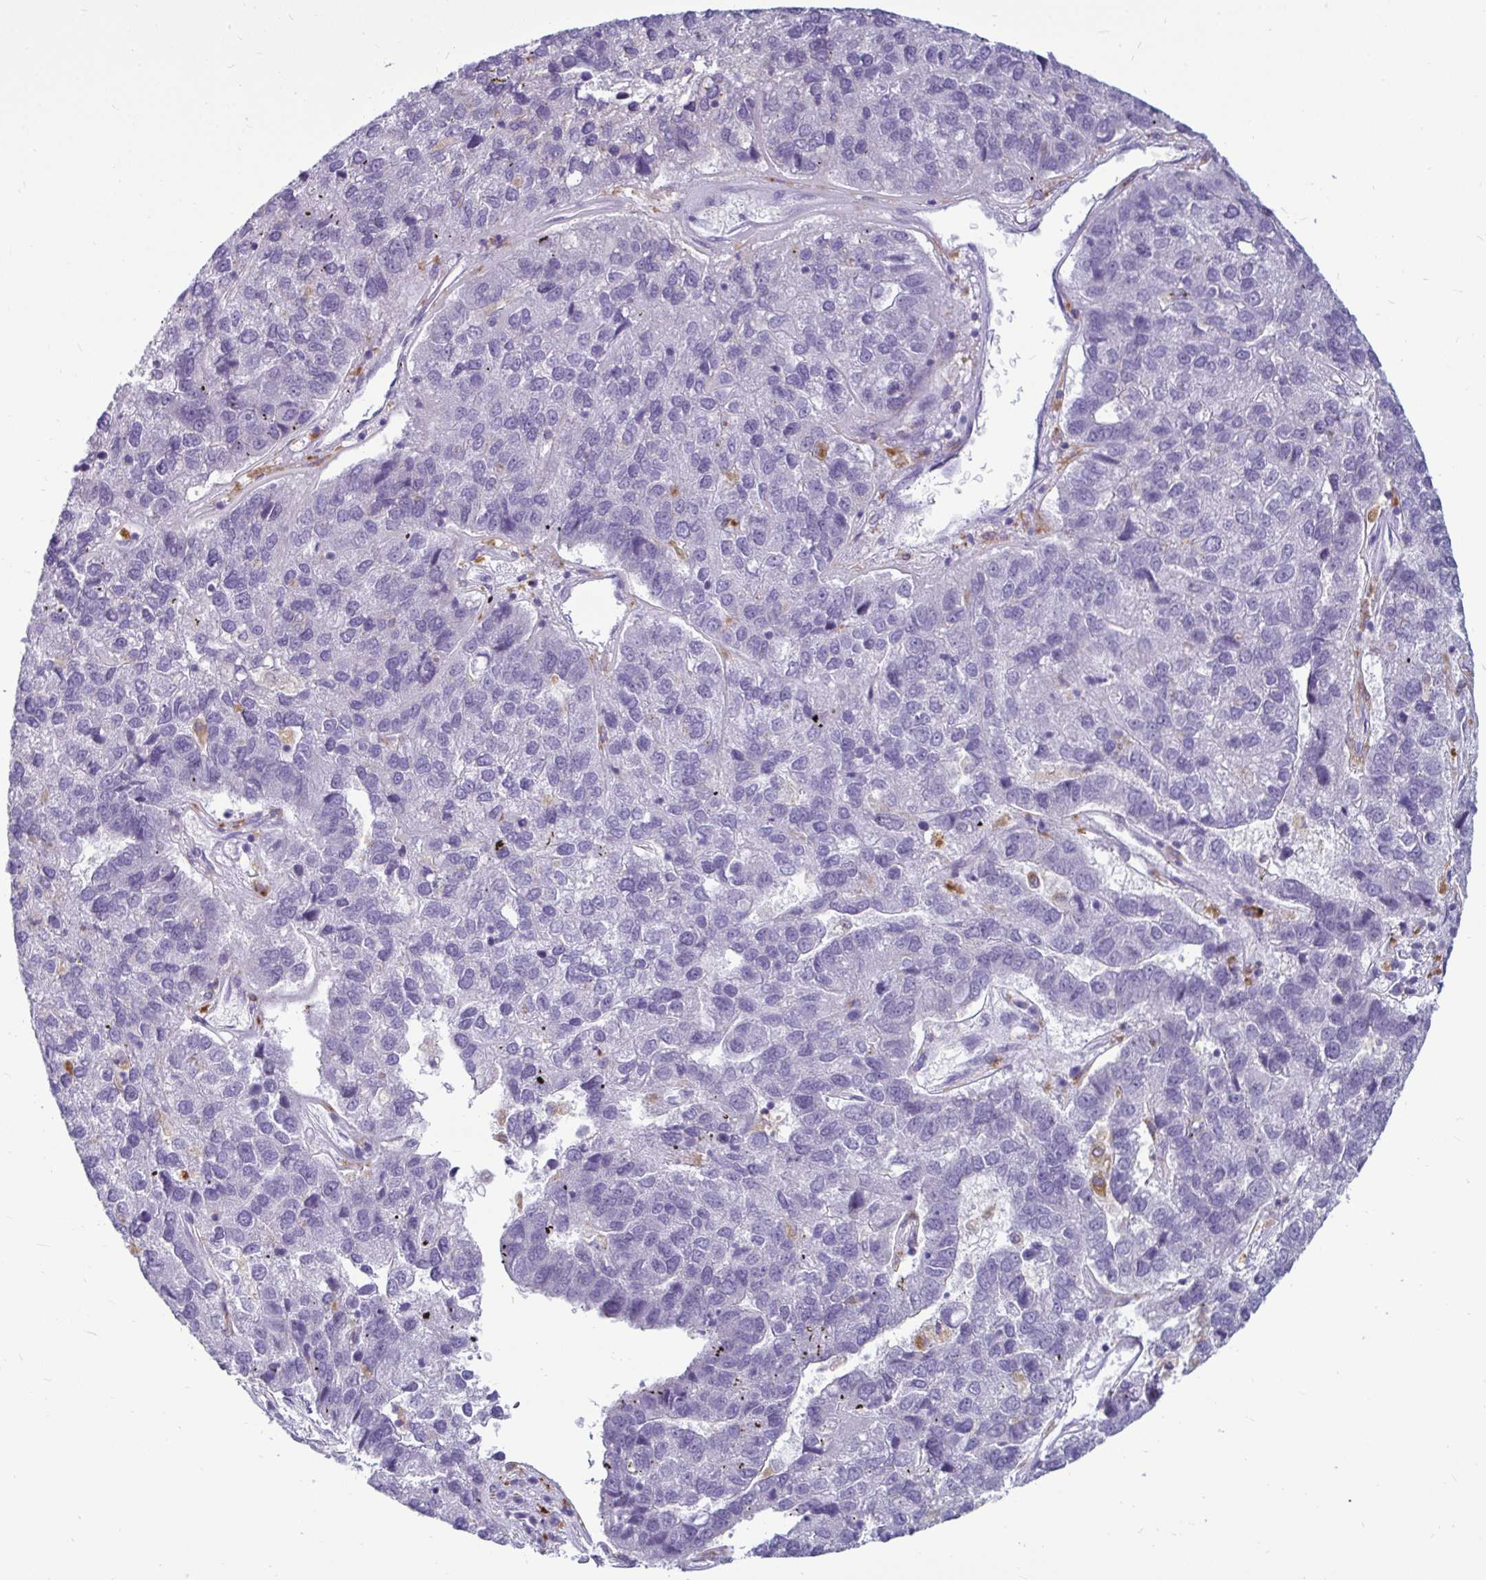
{"staining": {"intensity": "negative", "quantity": "none", "location": "none"}, "tissue": "pancreatic cancer", "cell_type": "Tumor cells", "image_type": "cancer", "snomed": [{"axis": "morphology", "description": "Adenocarcinoma, NOS"}, {"axis": "topography", "description": "Pancreas"}], "caption": "Immunohistochemical staining of human adenocarcinoma (pancreatic) demonstrates no significant positivity in tumor cells.", "gene": "CTSZ", "patient": {"sex": "female", "age": 61}}